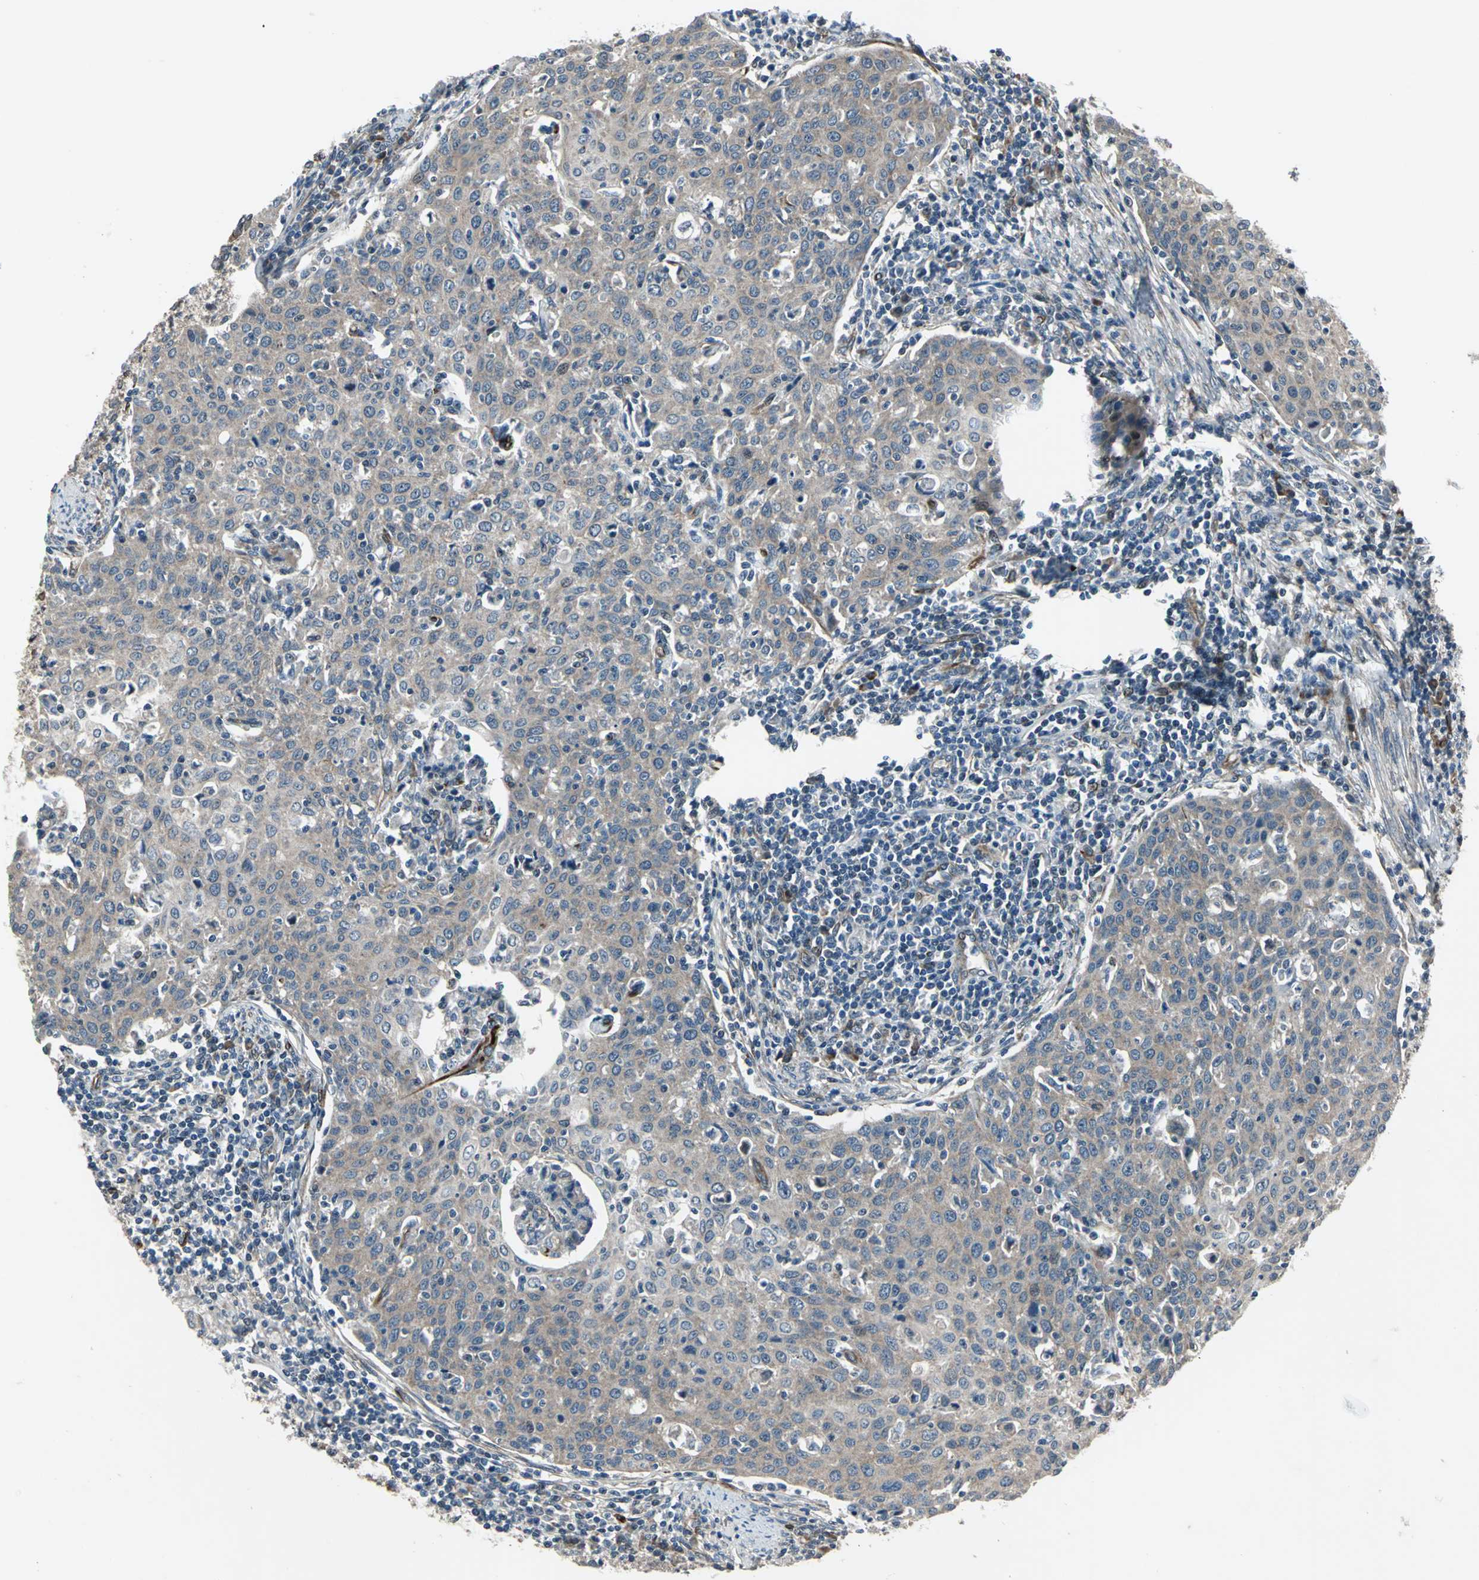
{"staining": {"intensity": "weak", "quantity": ">75%", "location": "cytoplasmic/membranous"}, "tissue": "cervical cancer", "cell_type": "Tumor cells", "image_type": "cancer", "snomed": [{"axis": "morphology", "description": "Squamous cell carcinoma, NOS"}, {"axis": "topography", "description": "Cervix"}], "caption": "DAB (3,3'-diaminobenzidine) immunohistochemical staining of human cervical cancer (squamous cell carcinoma) displays weak cytoplasmic/membranous protein staining in approximately >75% of tumor cells.", "gene": "EXD2", "patient": {"sex": "female", "age": 38}}